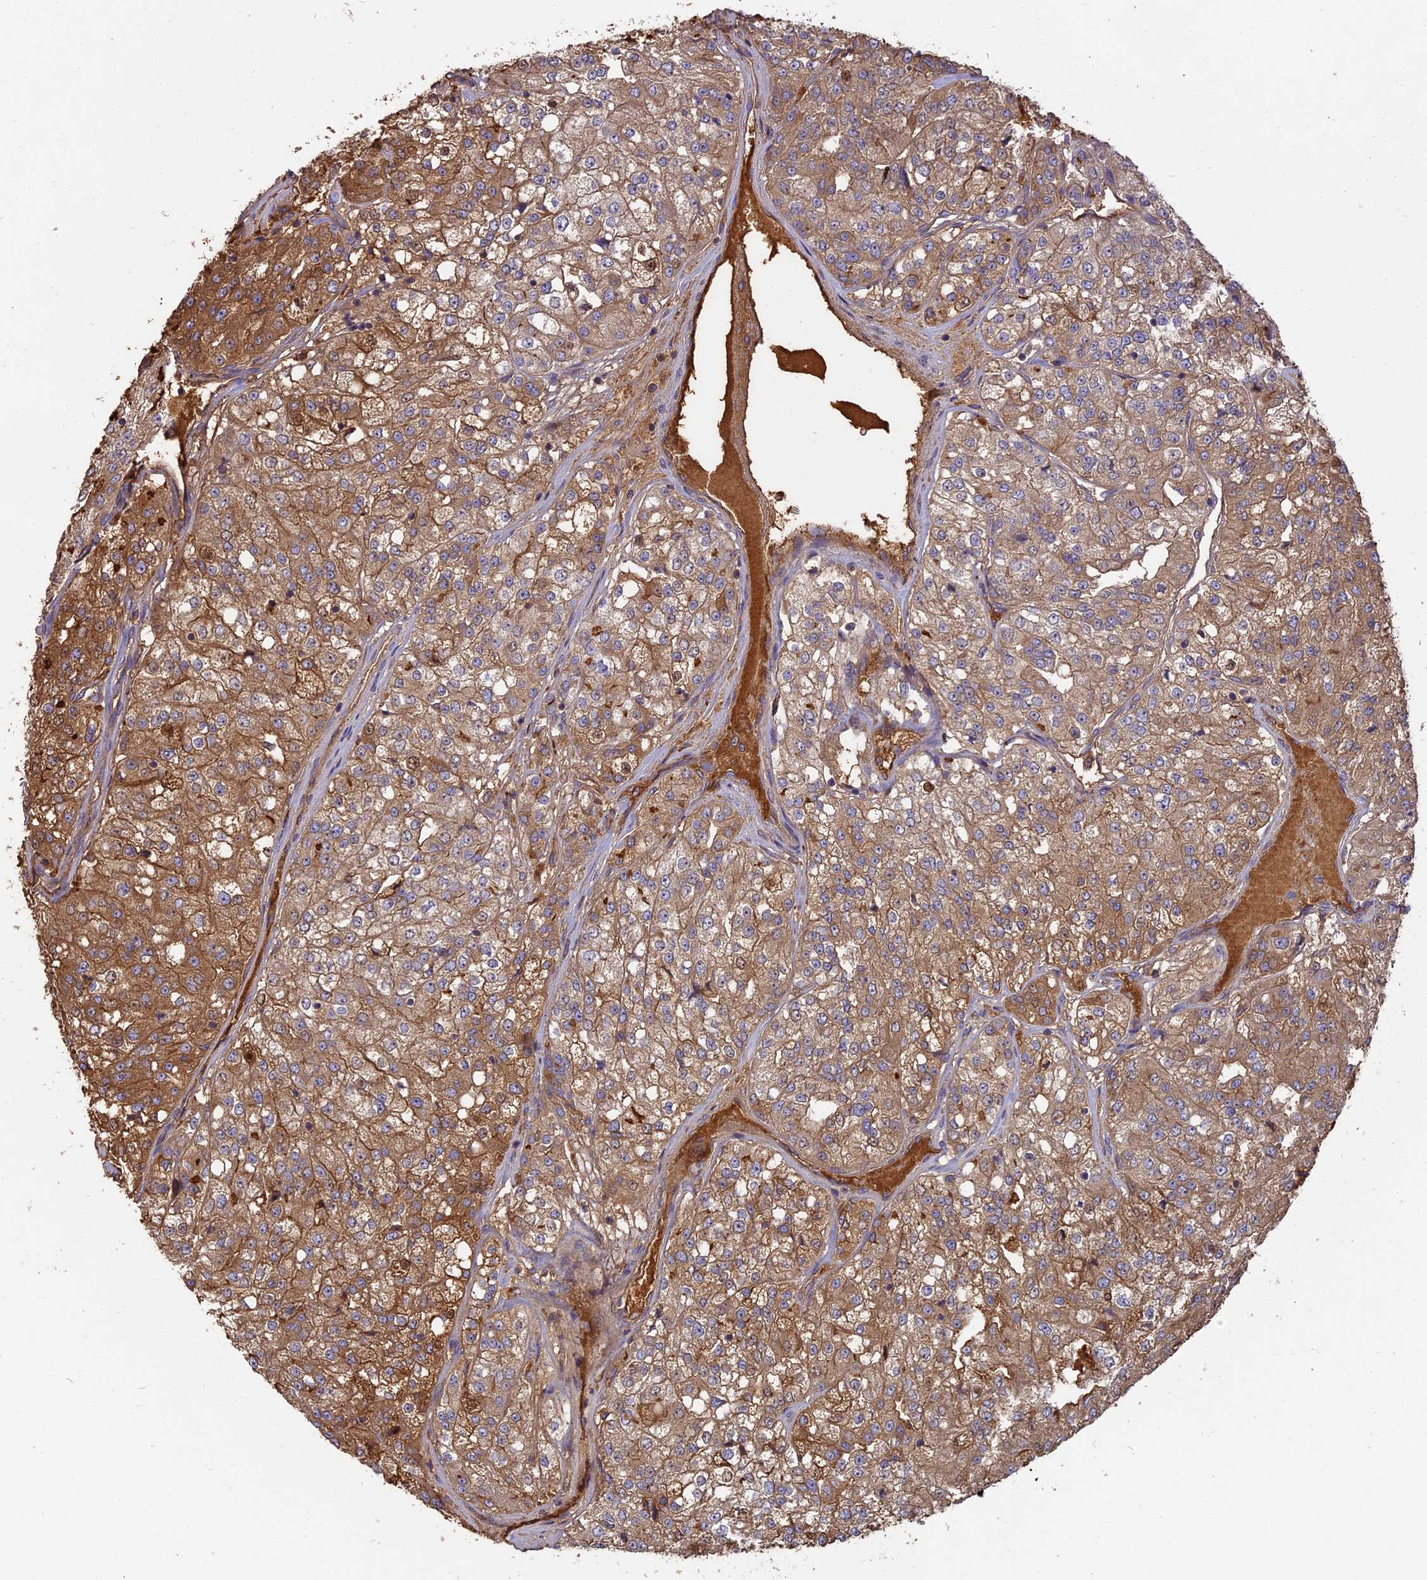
{"staining": {"intensity": "moderate", "quantity": ">75%", "location": "cytoplasmic/membranous"}, "tissue": "renal cancer", "cell_type": "Tumor cells", "image_type": "cancer", "snomed": [{"axis": "morphology", "description": "Adenocarcinoma, NOS"}, {"axis": "topography", "description": "Kidney"}], "caption": "The micrograph displays immunohistochemical staining of renal adenocarcinoma. There is moderate cytoplasmic/membranous expression is identified in approximately >75% of tumor cells. (IHC, brightfield microscopy, high magnification).", "gene": "ERMAP", "patient": {"sex": "female", "age": 63}}